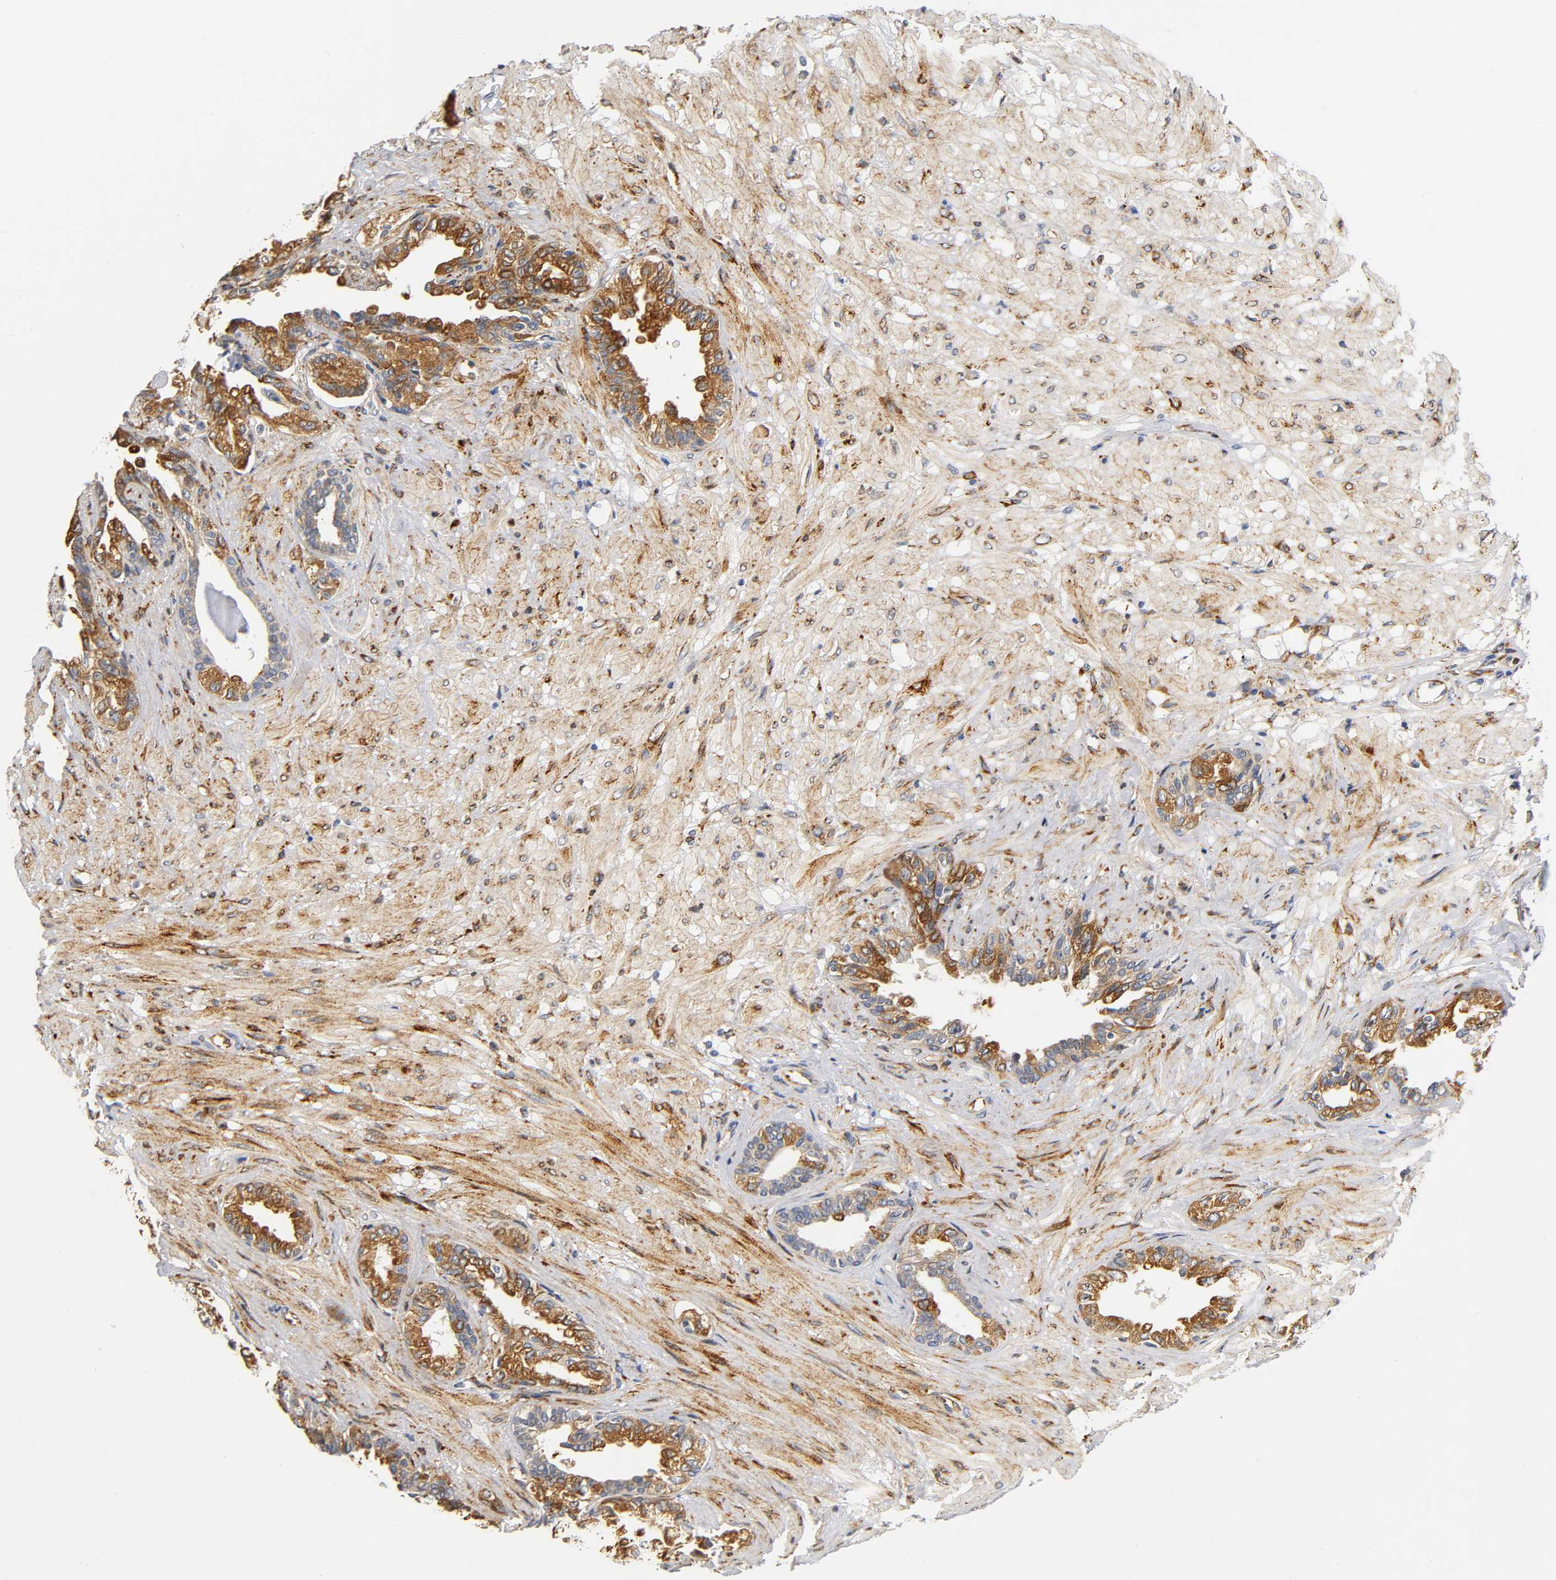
{"staining": {"intensity": "strong", "quantity": ">75%", "location": "cytoplasmic/membranous"}, "tissue": "seminal vesicle", "cell_type": "Glandular cells", "image_type": "normal", "snomed": [{"axis": "morphology", "description": "Normal tissue, NOS"}, {"axis": "topography", "description": "Seminal veicle"}], "caption": "Brown immunohistochemical staining in benign seminal vesicle reveals strong cytoplasmic/membranous expression in about >75% of glandular cells.", "gene": "SOS2", "patient": {"sex": "male", "age": 61}}